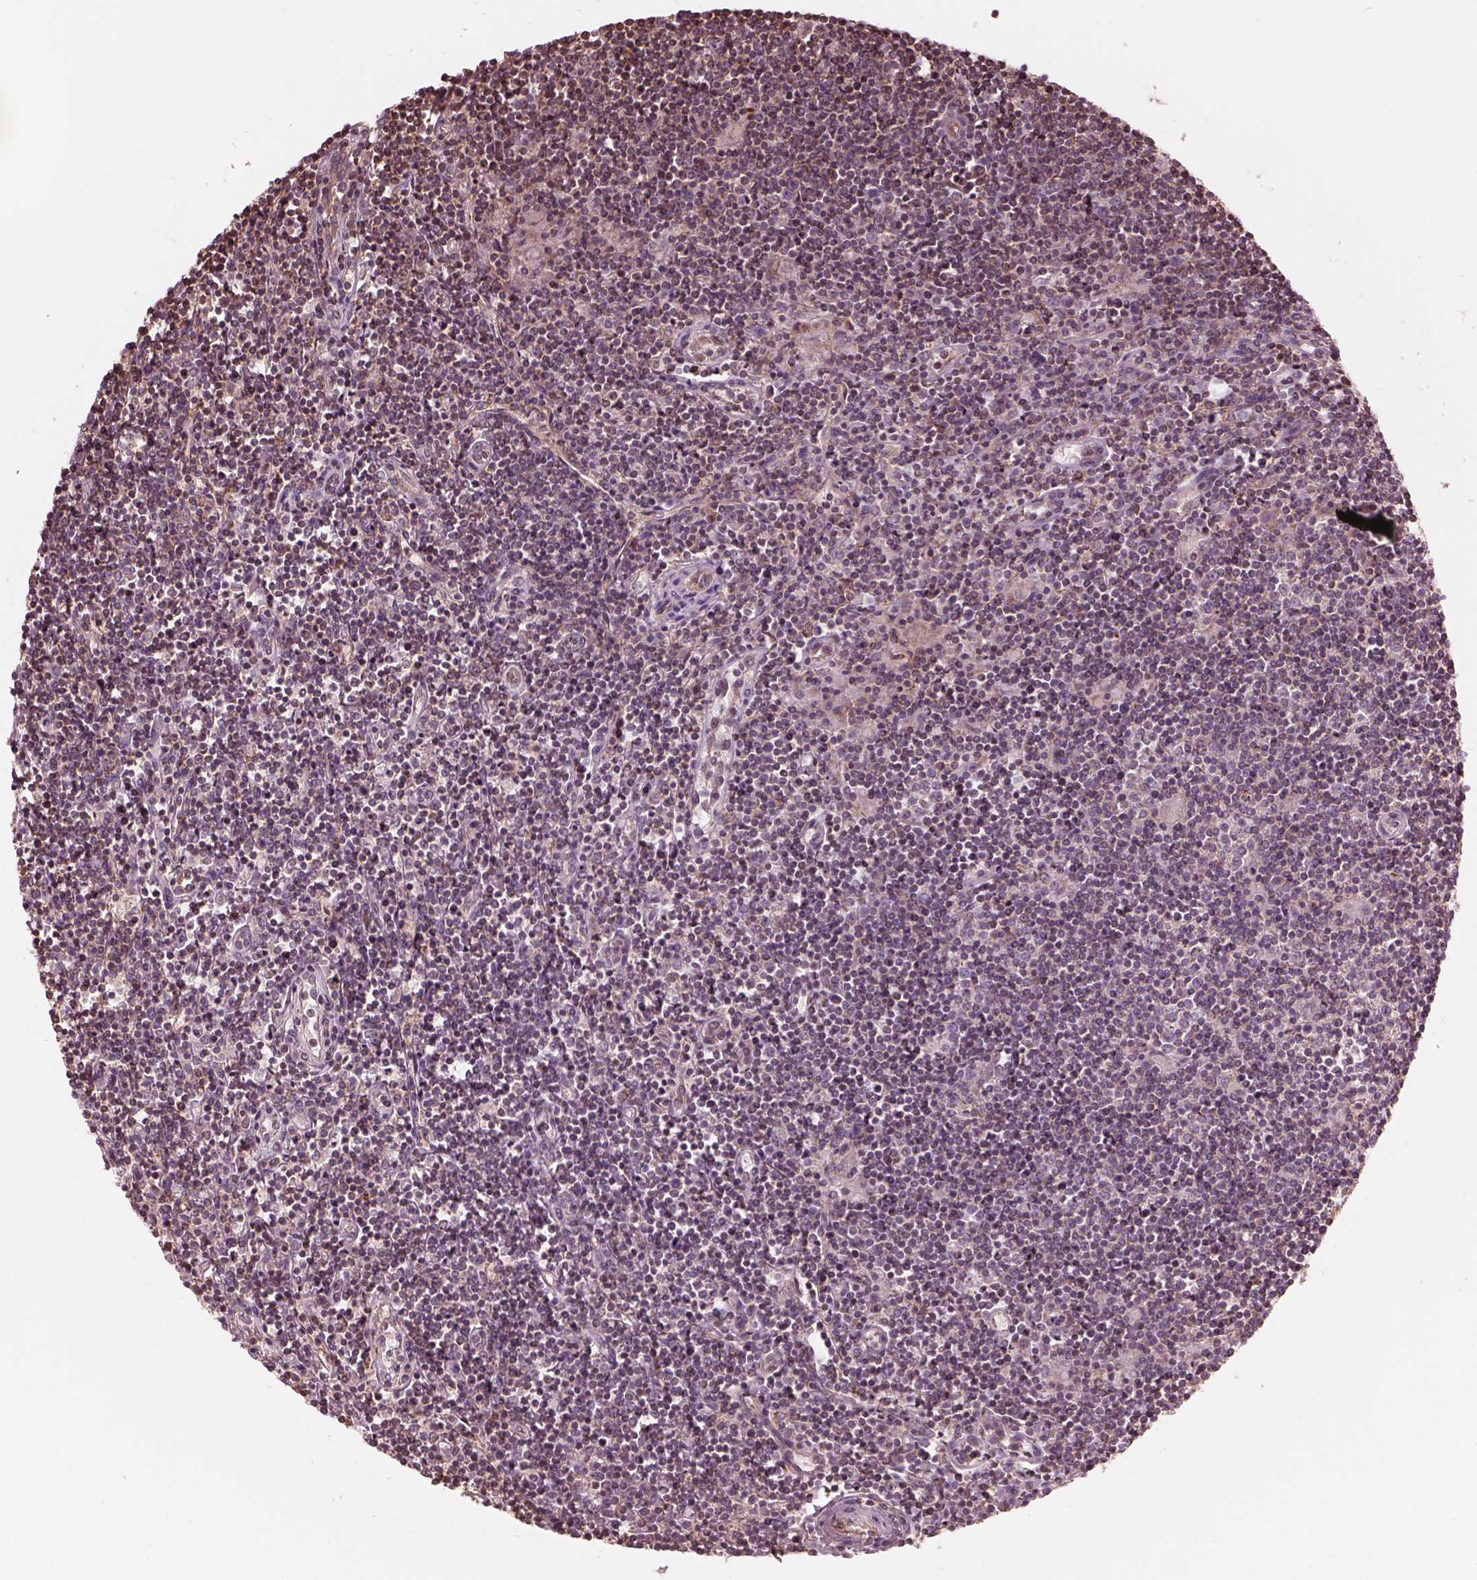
{"staining": {"intensity": "weak", "quantity": ">75%", "location": "cytoplasmic/membranous"}, "tissue": "lymphoma", "cell_type": "Tumor cells", "image_type": "cancer", "snomed": [{"axis": "morphology", "description": "Hodgkin's disease, NOS"}, {"axis": "topography", "description": "Lymph node"}], "caption": "Immunohistochemical staining of Hodgkin's disease demonstrates low levels of weak cytoplasmic/membranous protein positivity in approximately >75% of tumor cells.", "gene": "STK33", "patient": {"sex": "male", "age": 40}}